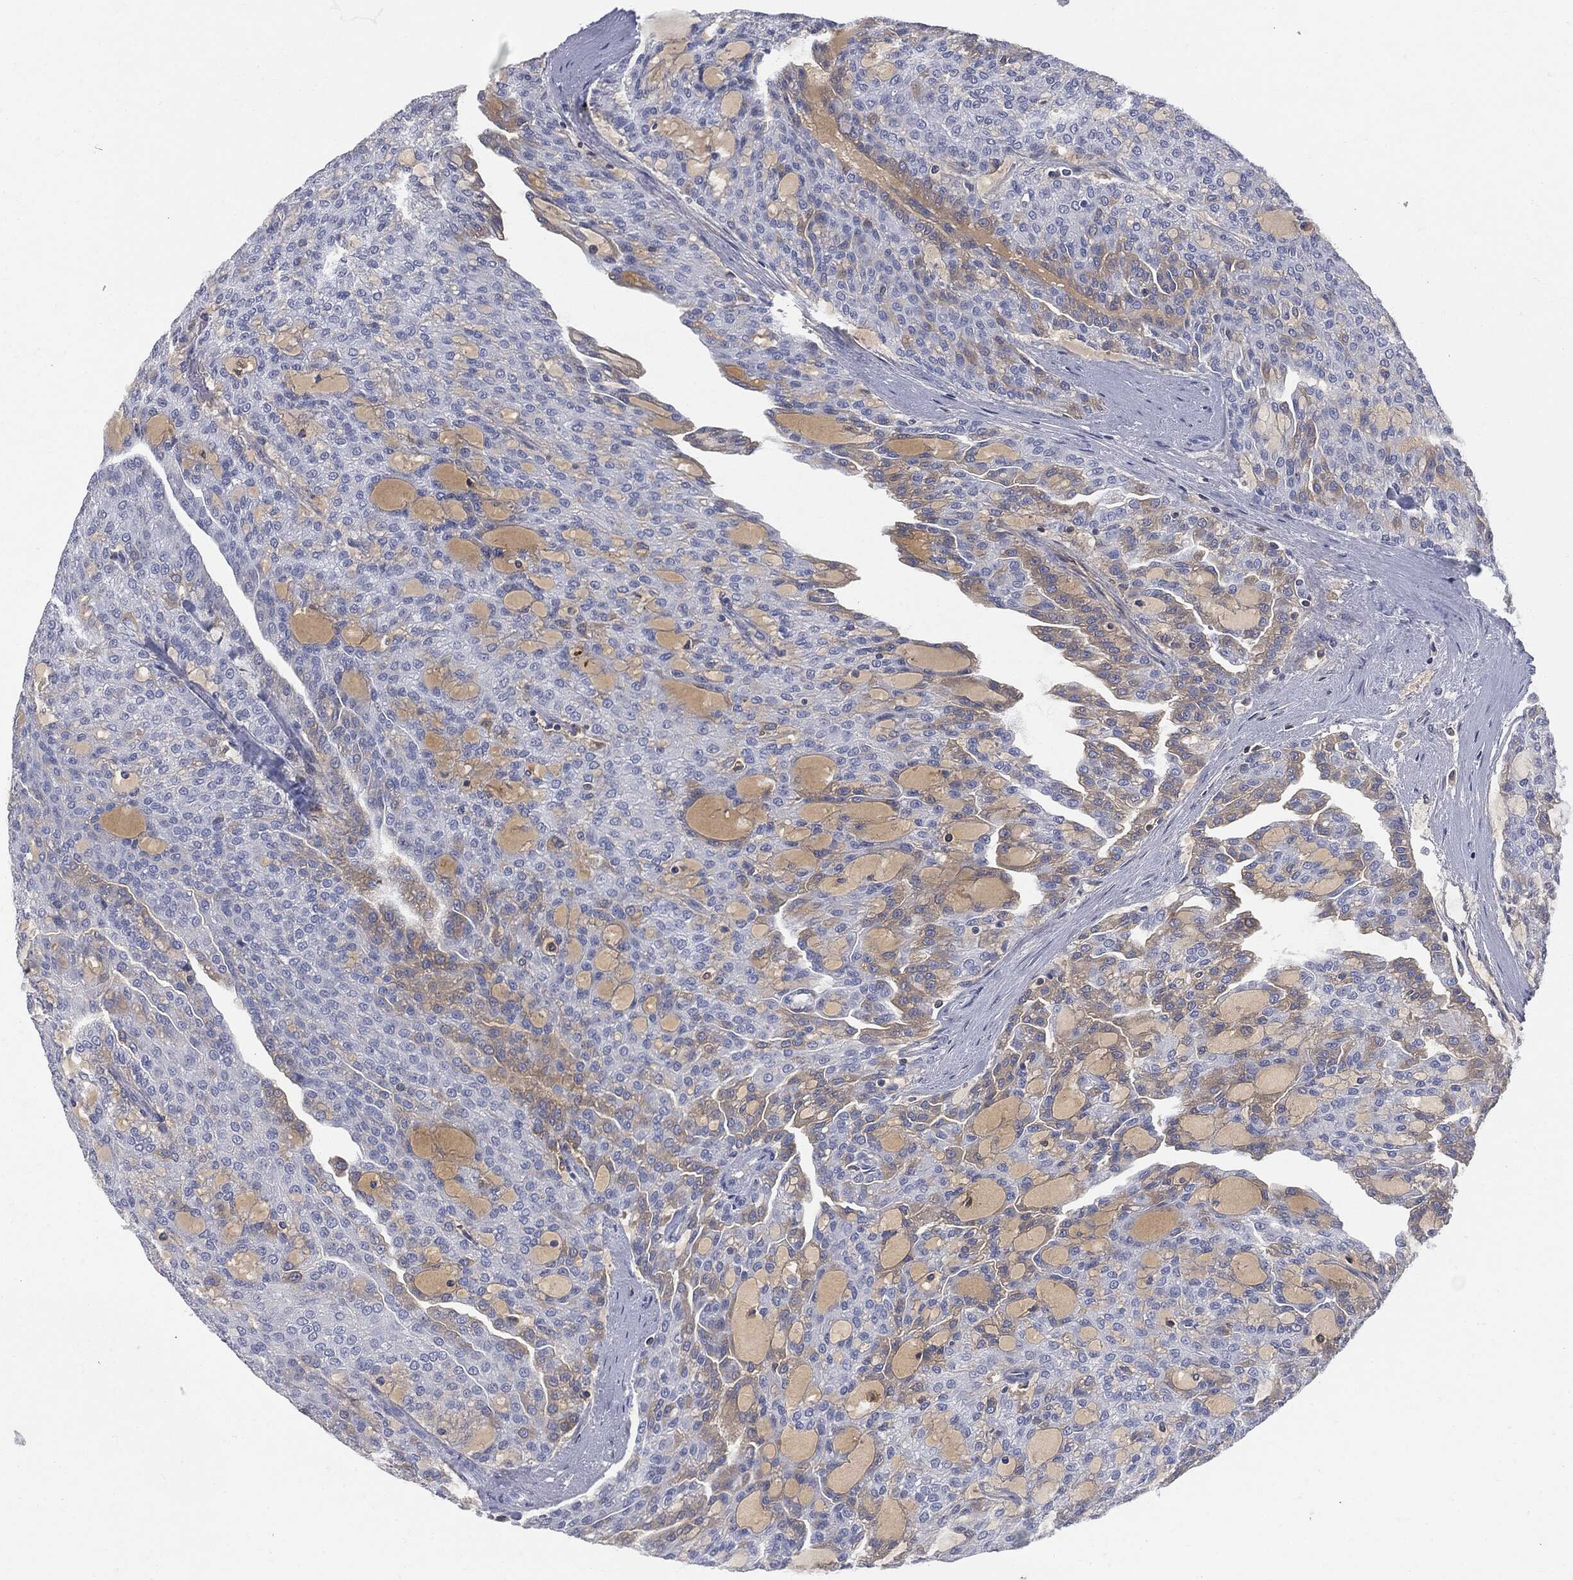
{"staining": {"intensity": "negative", "quantity": "none", "location": "none"}, "tissue": "renal cancer", "cell_type": "Tumor cells", "image_type": "cancer", "snomed": [{"axis": "morphology", "description": "Adenocarcinoma, NOS"}, {"axis": "topography", "description": "Kidney"}], "caption": "Tumor cells are negative for protein expression in human renal adenocarcinoma. The staining is performed using DAB brown chromogen with nuclei counter-stained in using hematoxylin.", "gene": "BTK", "patient": {"sex": "male", "age": 63}}